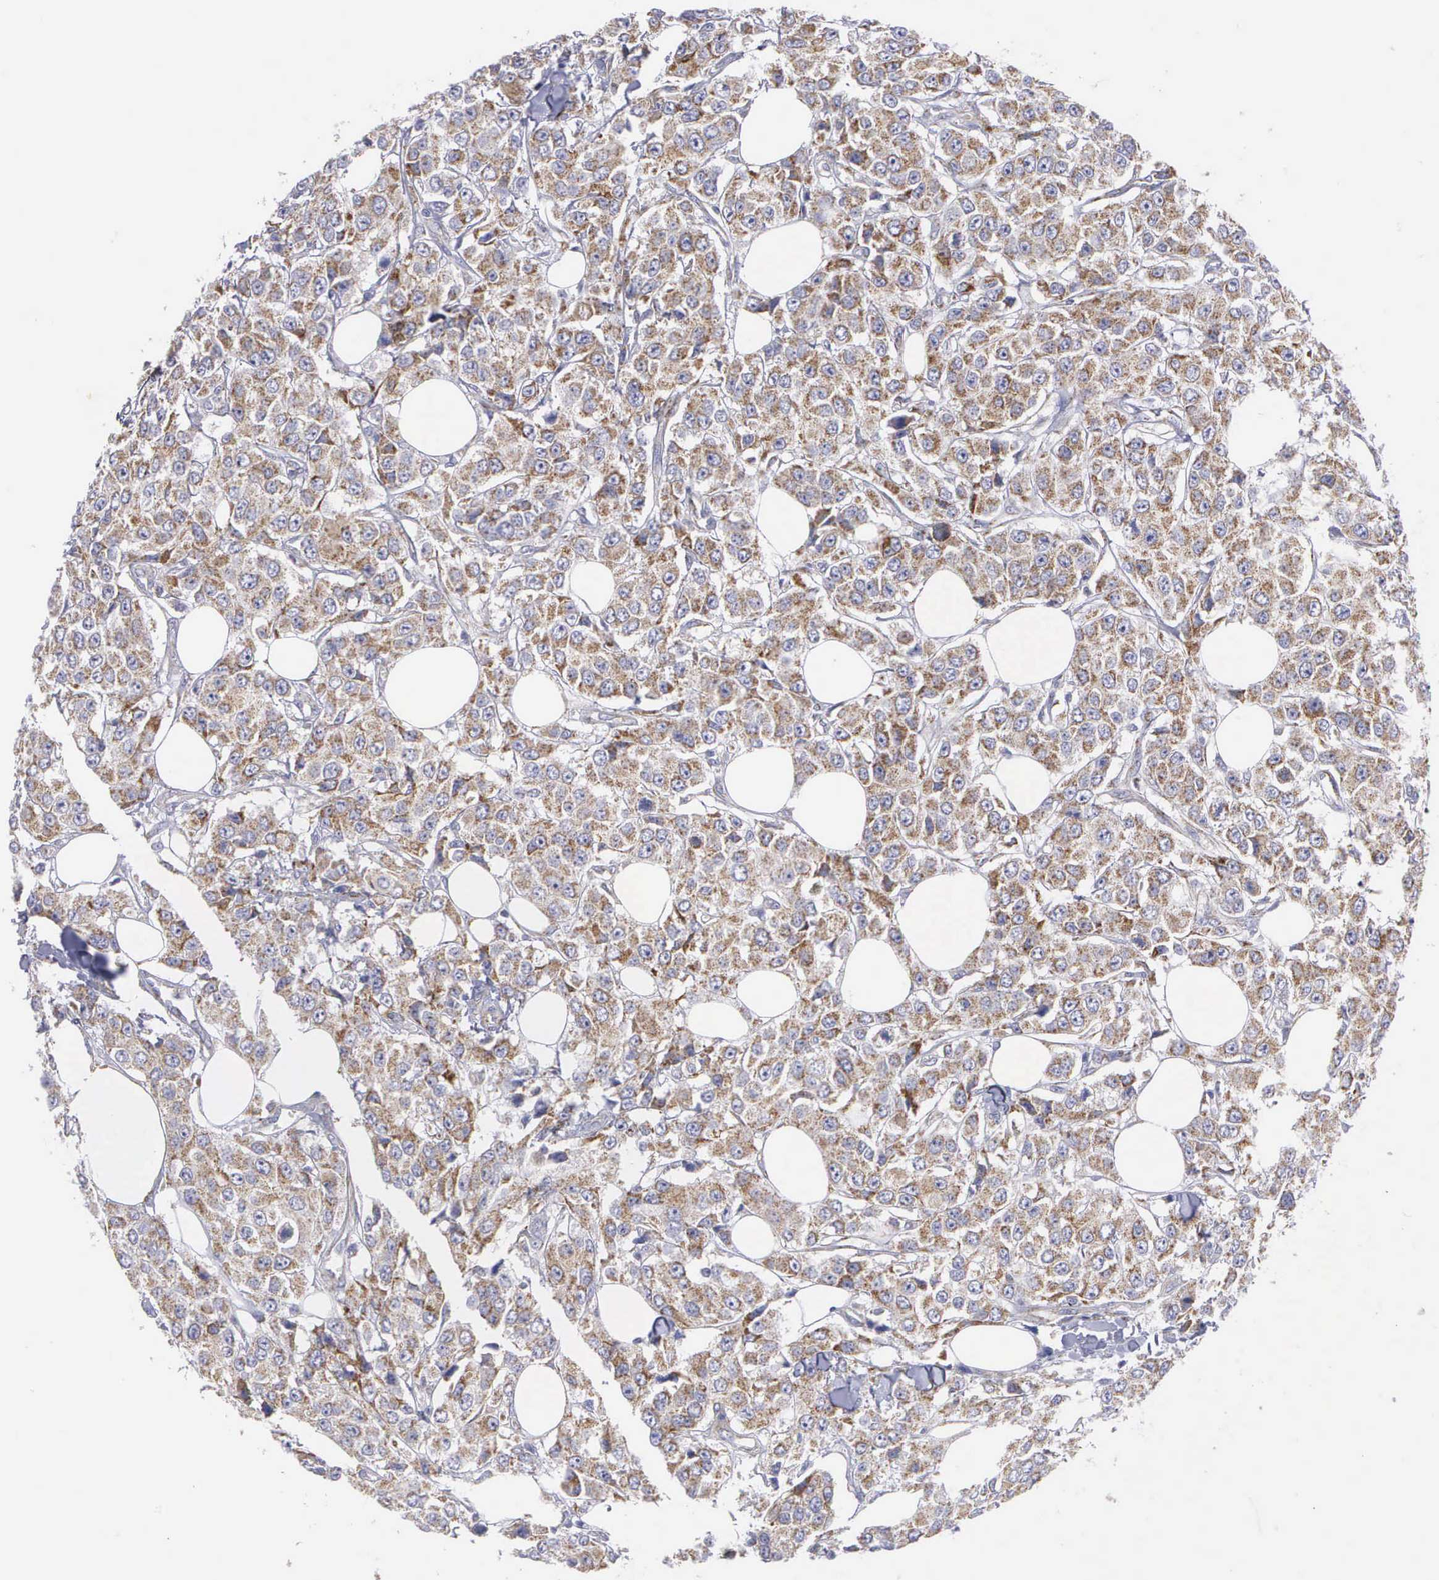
{"staining": {"intensity": "moderate", "quantity": "25%-75%", "location": "cytoplasmic/membranous"}, "tissue": "breast cancer", "cell_type": "Tumor cells", "image_type": "cancer", "snomed": [{"axis": "morphology", "description": "Duct carcinoma"}, {"axis": "topography", "description": "Breast"}], "caption": "Moderate cytoplasmic/membranous staining is present in approximately 25%-75% of tumor cells in breast cancer (infiltrating ductal carcinoma).", "gene": "APOOL", "patient": {"sex": "female", "age": 58}}